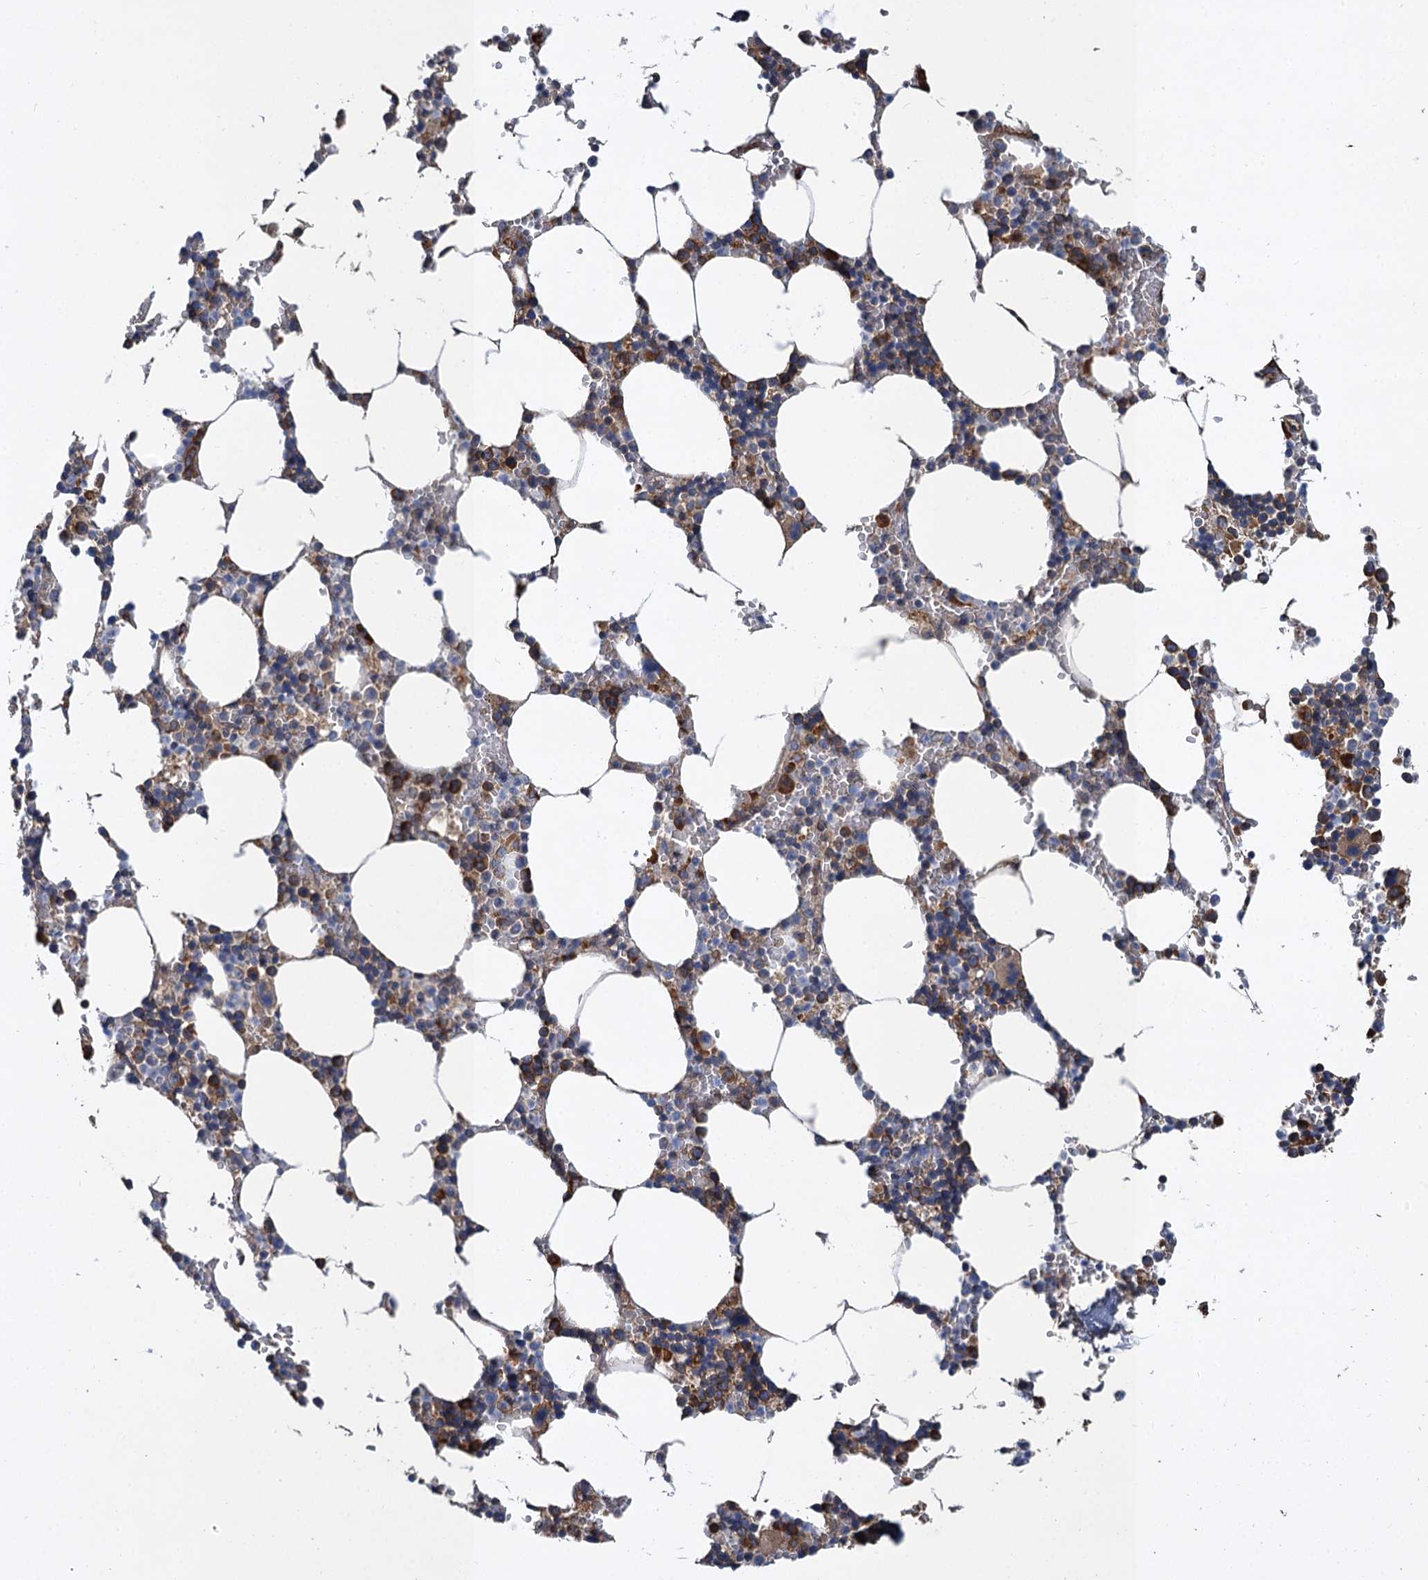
{"staining": {"intensity": "moderate", "quantity": "25%-75%", "location": "cytoplasmic/membranous"}, "tissue": "bone marrow", "cell_type": "Hematopoietic cells", "image_type": "normal", "snomed": [{"axis": "morphology", "description": "Normal tissue, NOS"}, {"axis": "topography", "description": "Bone marrow"}], "caption": "Human bone marrow stained with a brown dye reveals moderate cytoplasmic/membranous positive expression in about 25%-75% of hematopoietic cells.", "gene": "LINS1", "patient": {"sex": "male", "age": 70}}